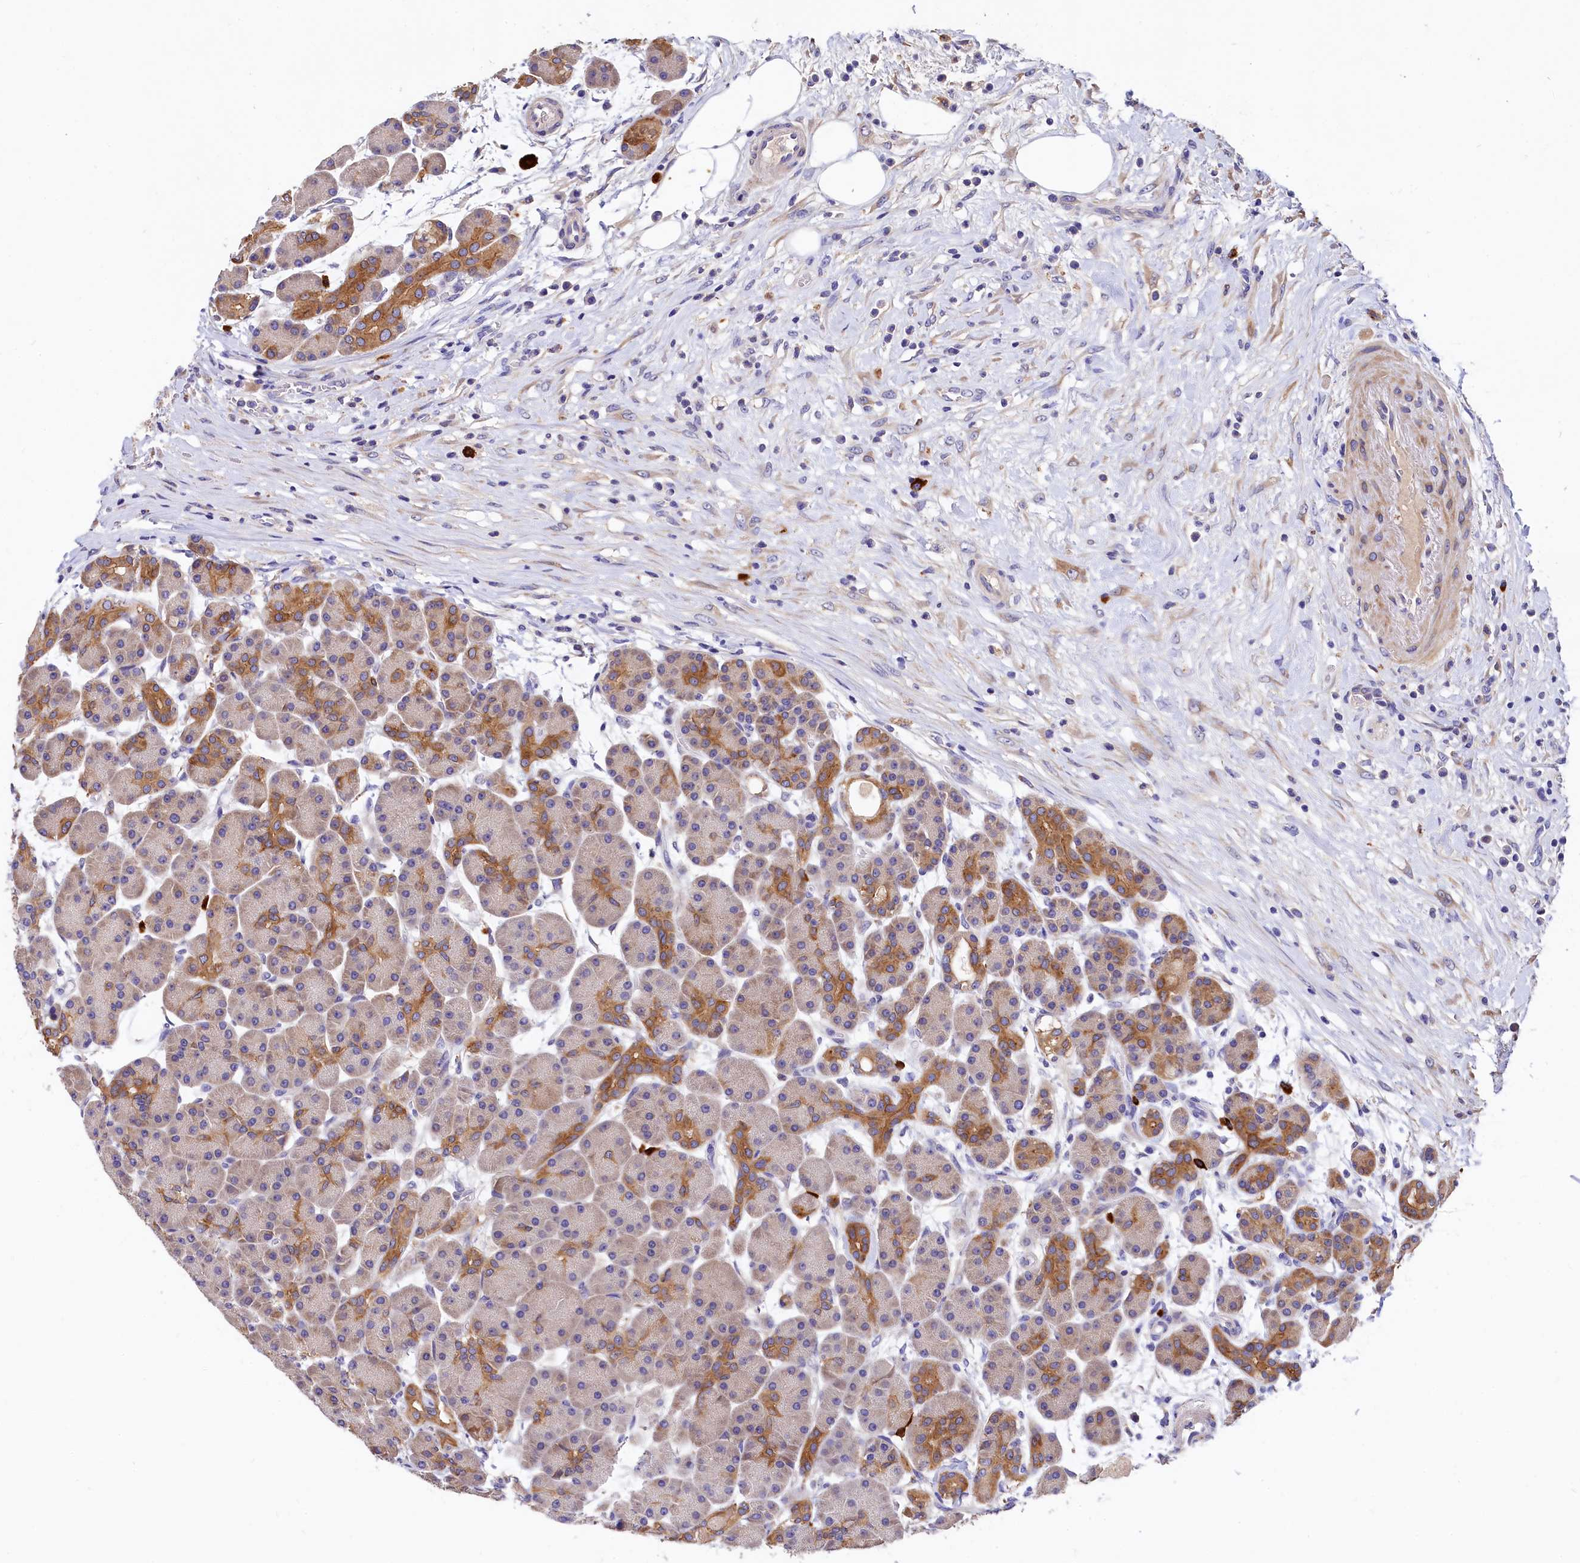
{"staining": {"intensity": "moderate", "quantity": "25%-75%", "location": "cytoplasmic/membranous"}, "tissue": "pancreas", "cell_type": "Exocrine glandular cells", "image_type": "normal", "snomed": [{"axis": "morphology", "description": "Normal tissue, NOS"}, {"axis": "topography", "description": "Pancreas"}], "caption": "Approximately 25%-75% of exocrine glandular cells in benign pancreas display moderate cytoplasmic/membranous protein staining as visualized by brown immunohistochemical staining.", "gene": "EPS8L2", "patient": {"sex": "male", "age": 63}}